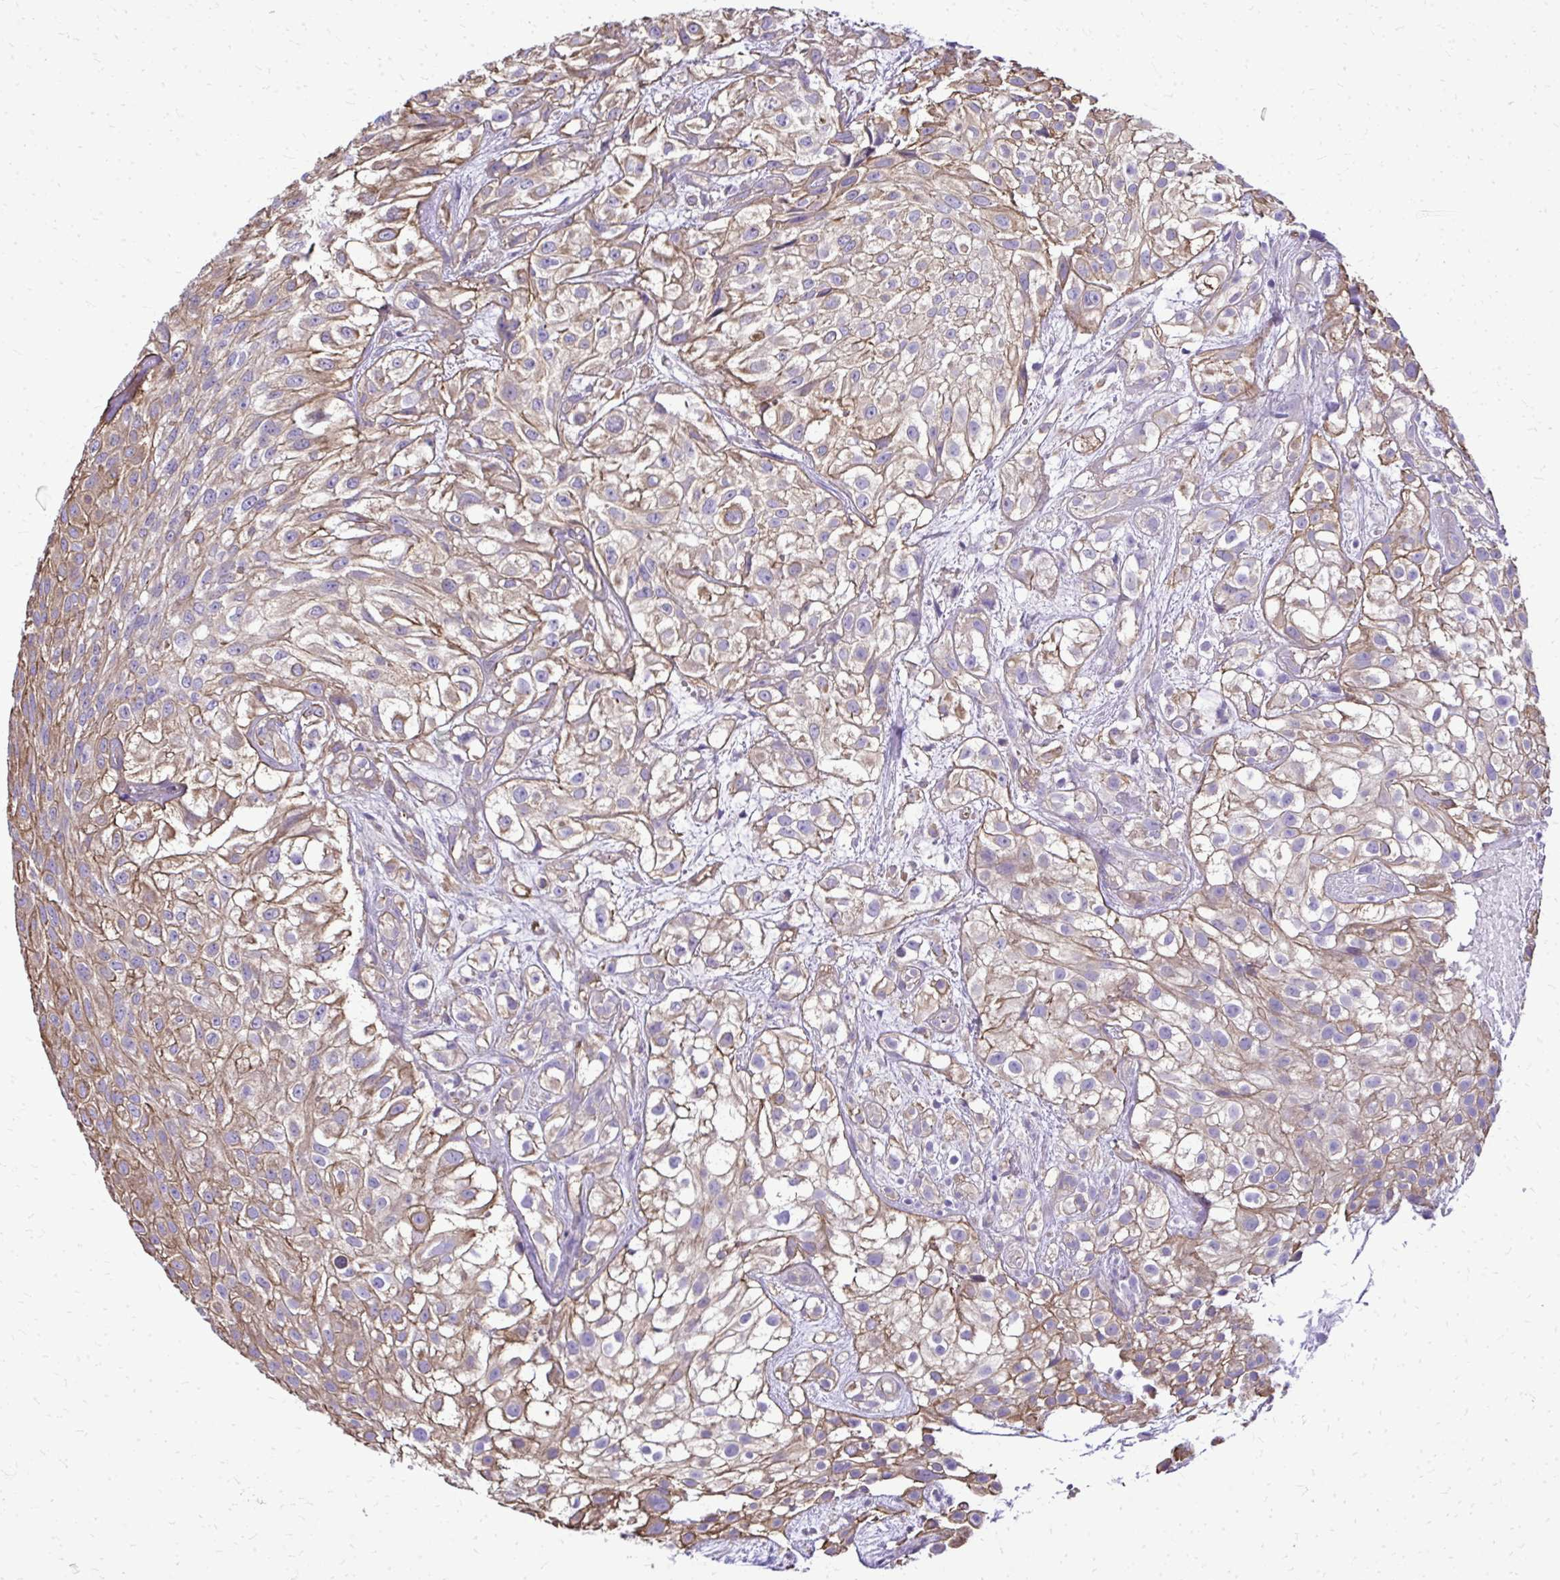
{"staining": {"intensity": "moderate", "quantity": ">75%", "location": "cytoplasmic/membranous"}, "tissue": "urothelial cancer", "cell_type": "Tumor cells", "image_type": "cancer", "snomed": [{"axis": "morphology", "description": "Urothelial carcinoma, High grade"}, {"axis": "topography", "description": "Urinary bladder"}], "caption": "Brown immunohistochemical staining in human urothelial cancer displays moderate cytoplasmic/membranous staining in approximately >75% of tumor cells.", "gene": "RUNDC3B", "patient": {"sex": "male", "age": 56}}